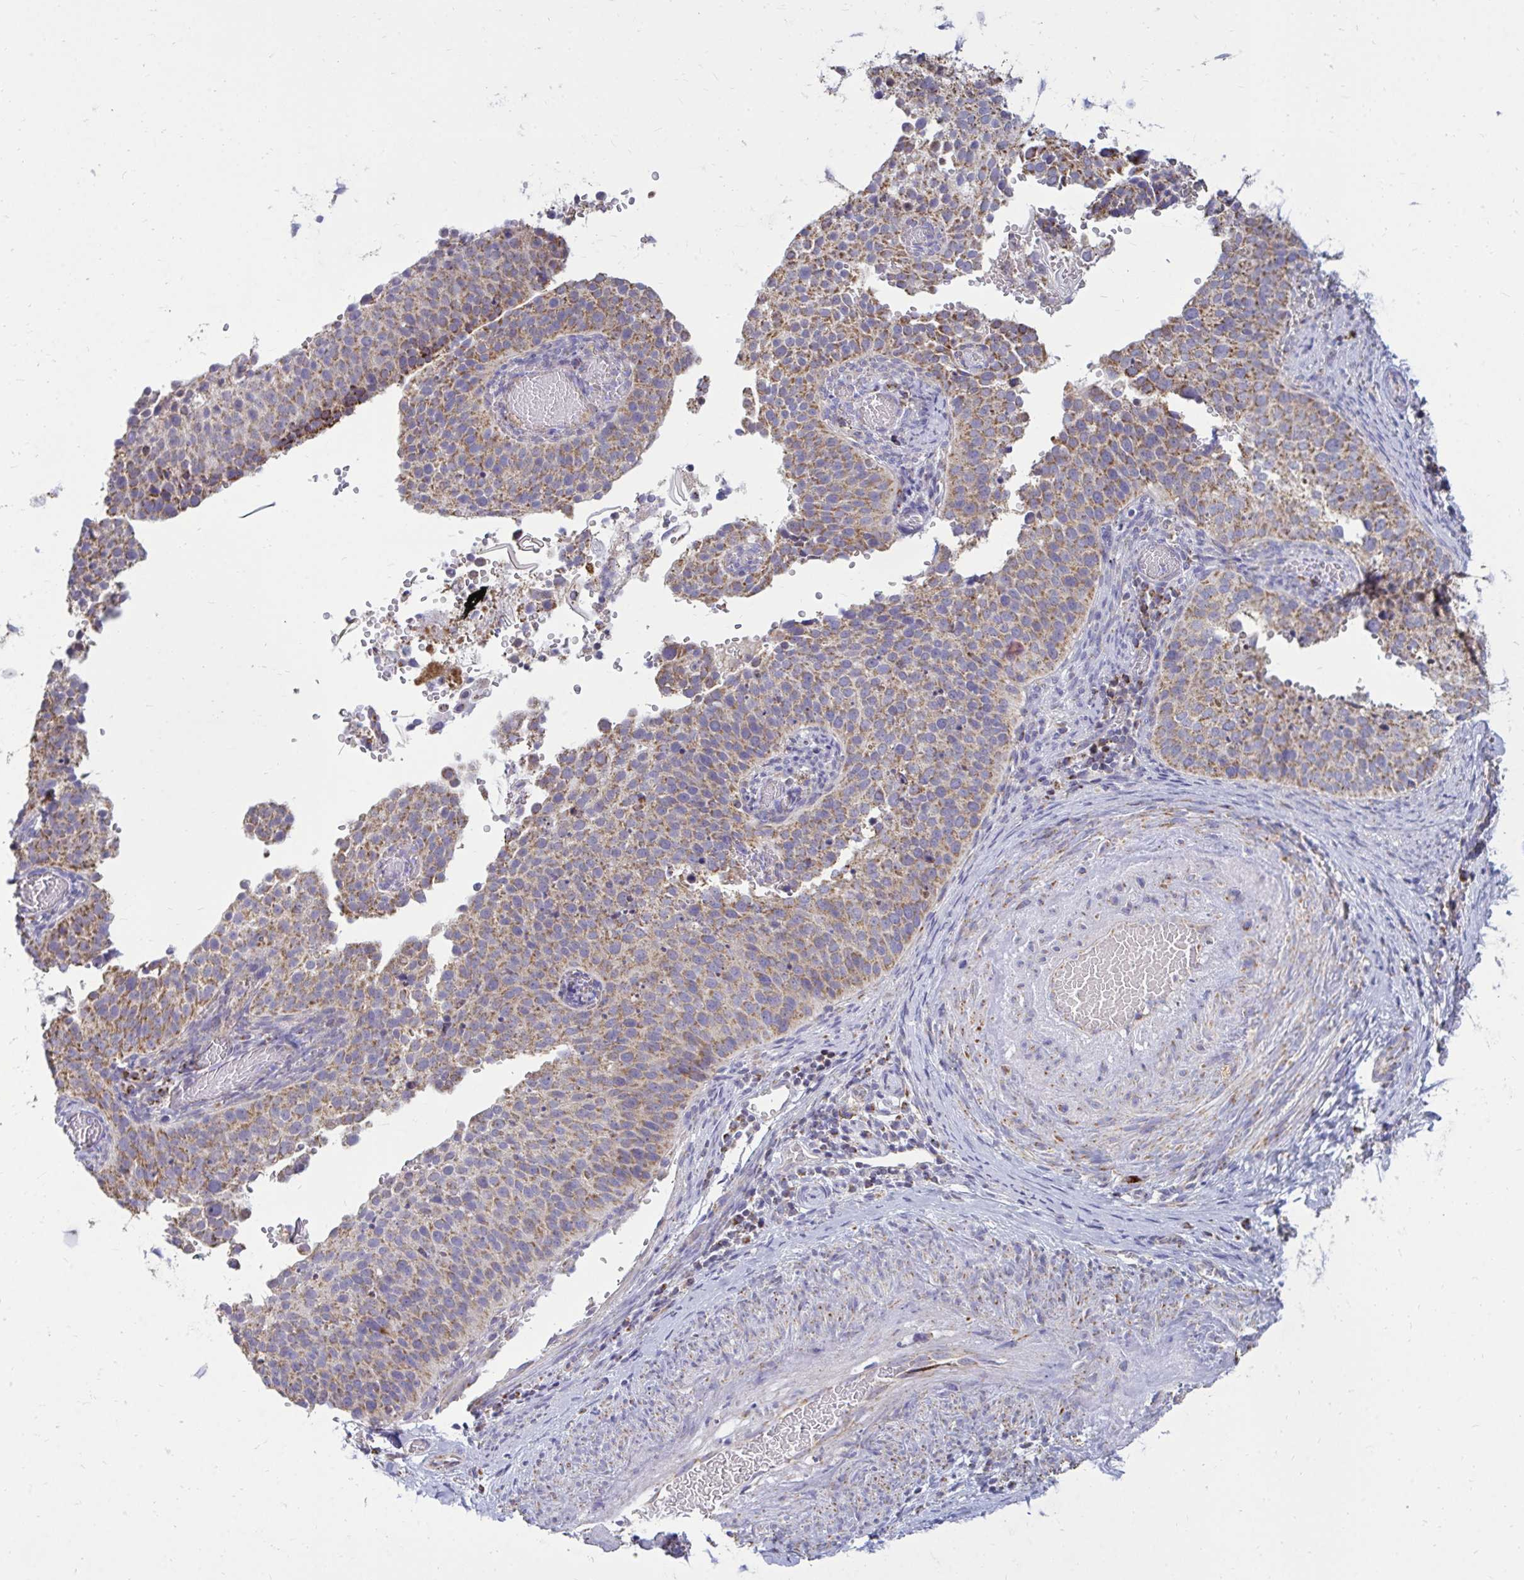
{"staining": {"intensity": "weak", "quantity": ">75%", "location": "cytoplasmic/membranous"}, "tissue": "cervical cancer", "cell_type": "Tumor cells", "image_type": "cancer", "snomed": [{"axis": "morphology", "description": "Squamous cell carcinoma, NOS"}, {"axis": "topography", "description": "Cervix"}], "caption": "Human cervical cancer stained for a protein (brown) reveals weak cytoplasmic/membranous positive positivity in about >75% of tumor cells.", "gene": "OR10R2", "patient": {"sex": "female", "age": 44}}